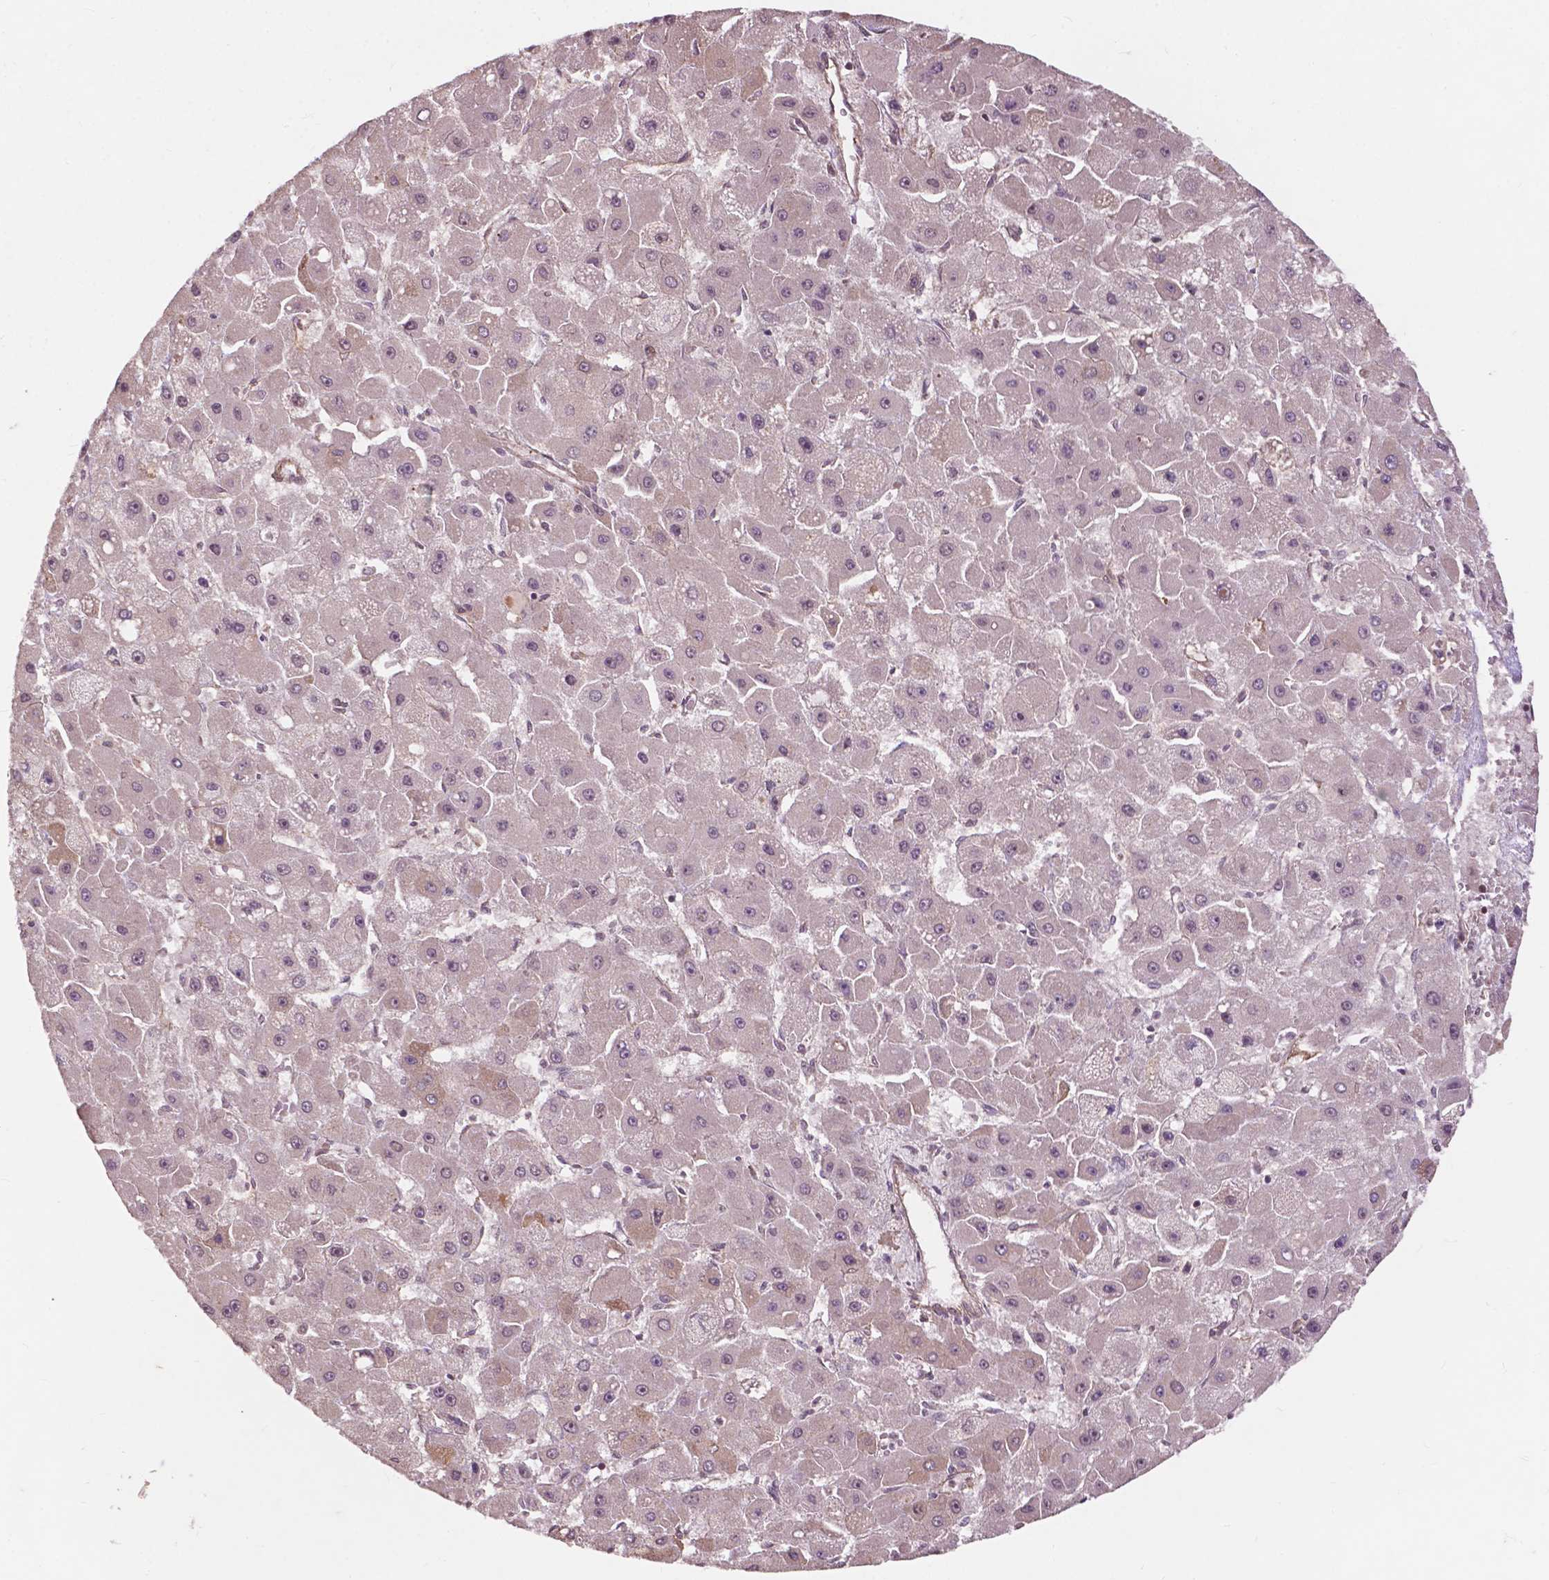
{"staining": {"intensity": "weak", "quantity": "<25%", "location": "cytoplasmic/membranous"}, "tissue": "liver cancer", "cell_type": "Tumor cells", "image_type": "cancer", "snomed": [{"axis": "morphology", "description": "Carcinoma, Hepatocellular, NOS"}, {"axis": "topography", "description": "Liver"}], "caption": "The image demonstrates no significant staining in tumor cells of liver cancer (hepatocellular carcinoma).", "gene": "CDC42BPA", "patient": {"sex": "female", "age": 25}}